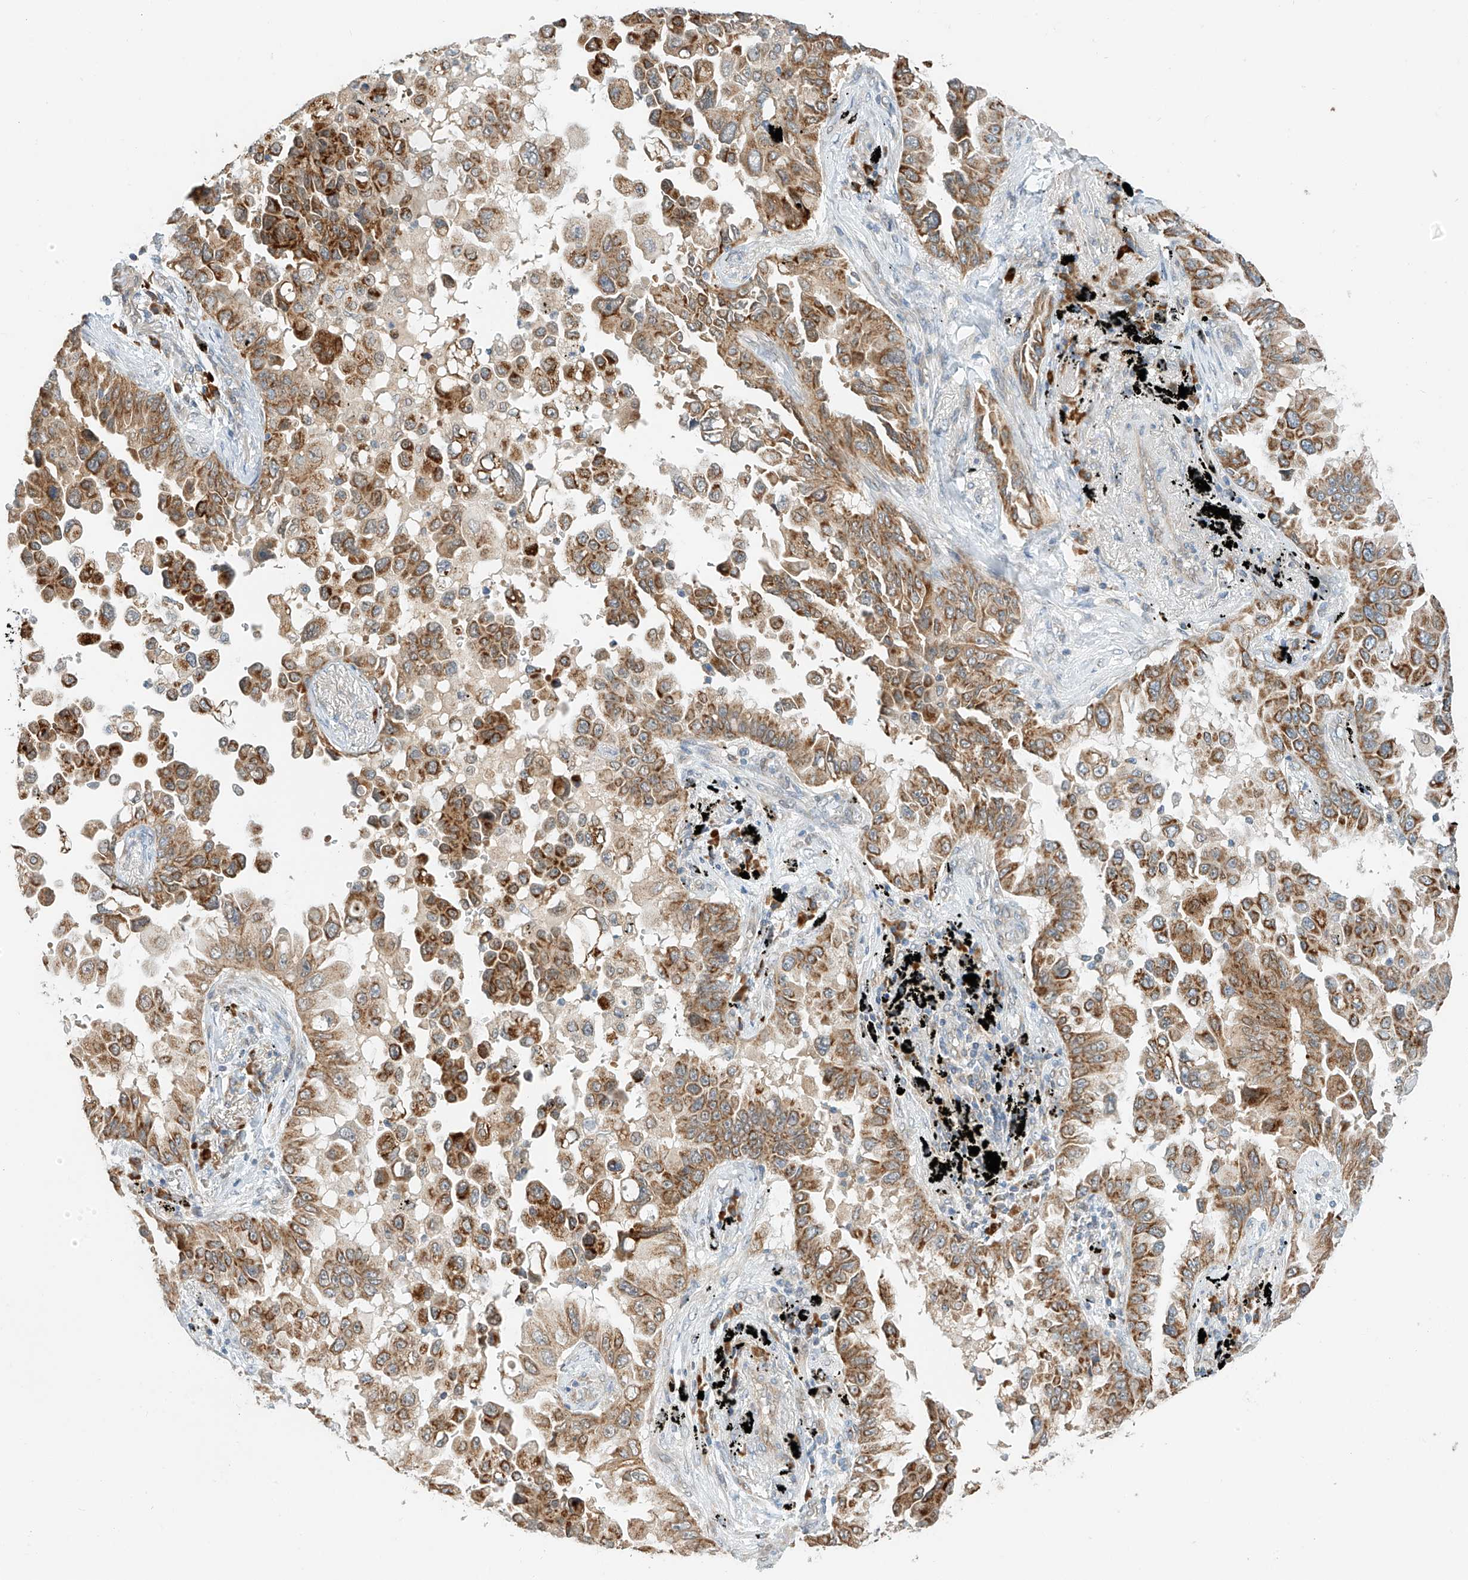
{"staining": {"intensity": "moderate", "quantity": ">75%", "location": "cytoplasmic/membranous"}, "tissue": "lung cancer", "cell_type": "Tumor cells", "image_type": "cancer", "snomed": [{"axis": "morphology", "description": "Adenocarcinoma, NOS"}, {"axis": "topography", "description": "Lung"}], "caption": "A brown stain labels moderate cytoplasmic/membranous staining of a protein in adenocarcinoma (lung) tumor cells.", "gene": "PPA2", "patient": {"sex": "female", "age": 67}}